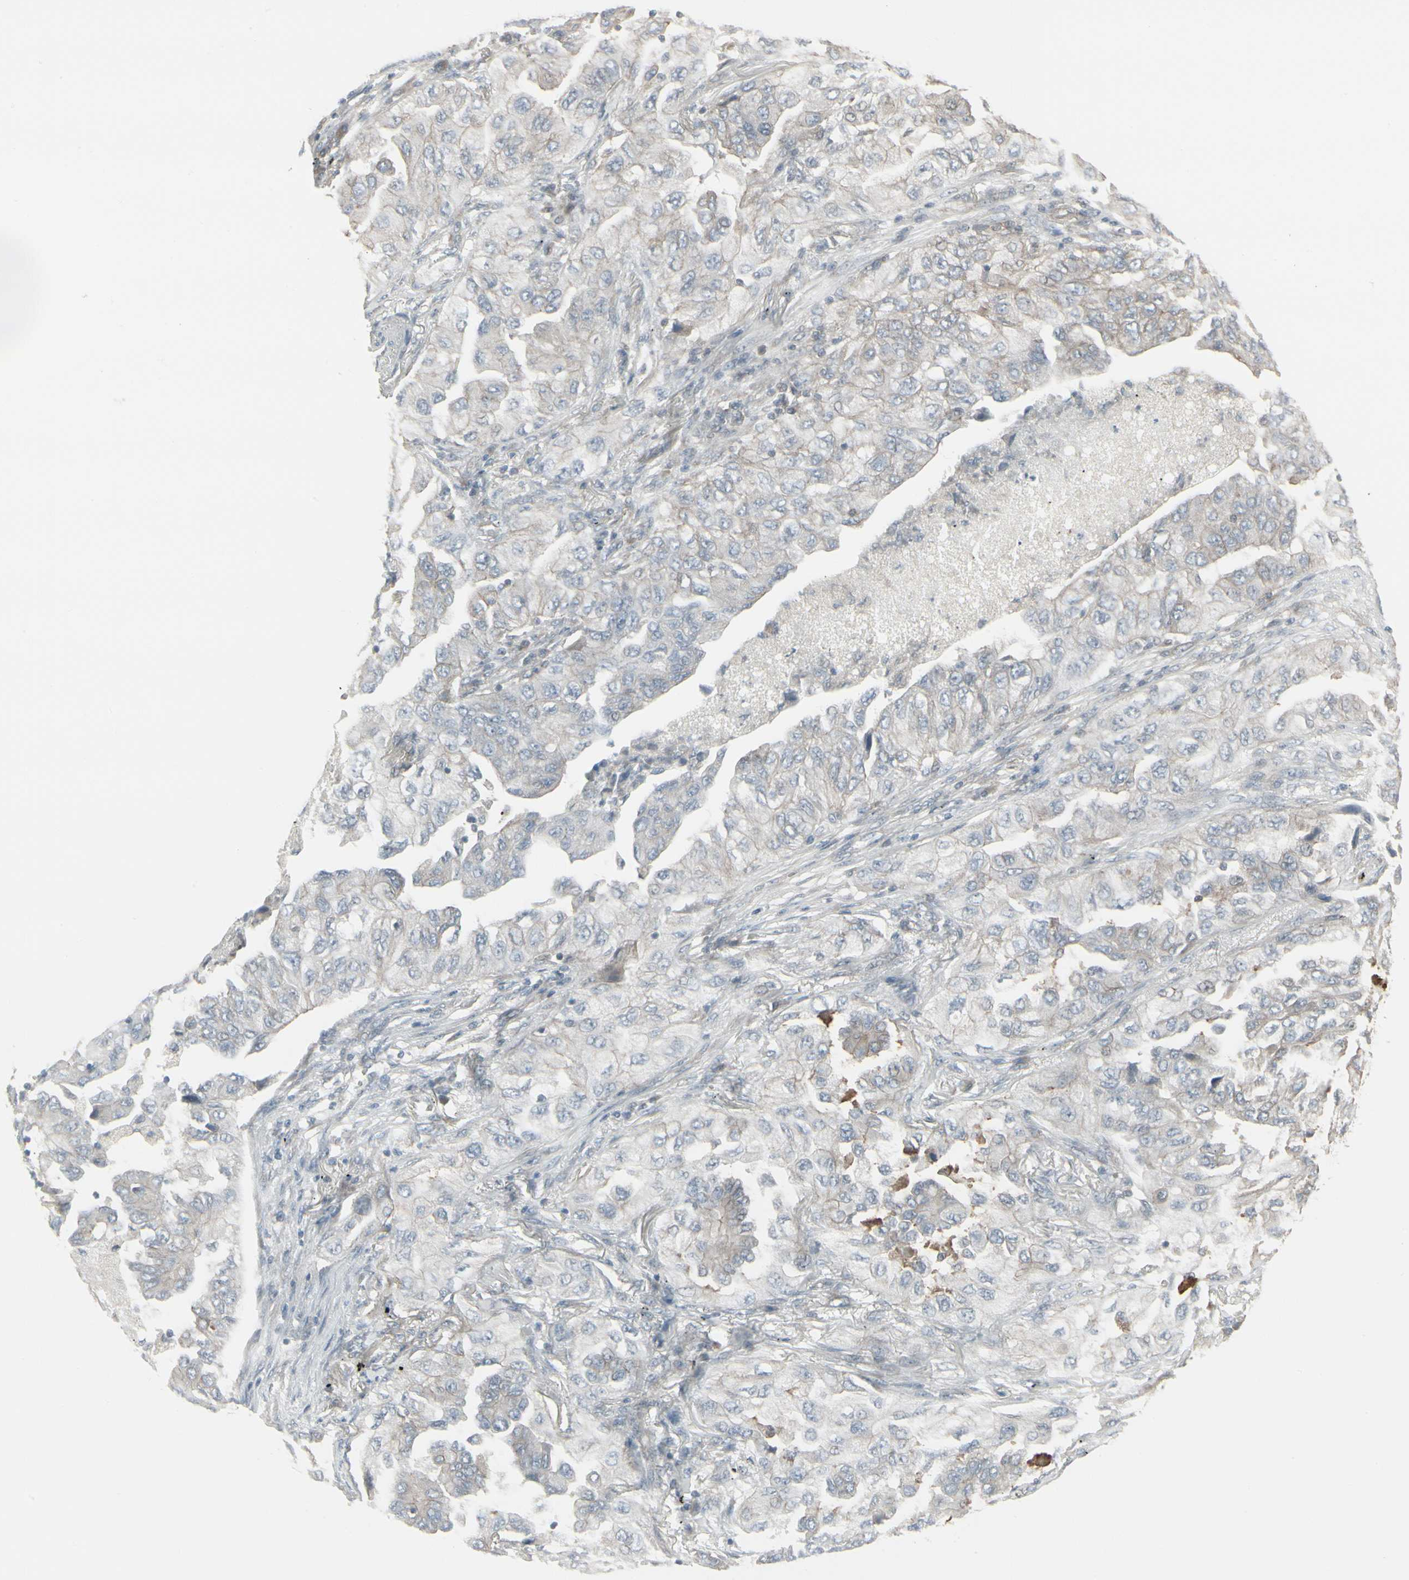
{"staining": {"intensity": "weak", "quantity": "25%-75%", "location": "cytoplasmic/membranous"}, "tissue": "lung cancer", "cell_type": "Tumor cells", "image_type": "cancer", "snomed": [{"axis": "morphology", "description": "Adenocarcinoma, NOS"}, {"axis": "topography", "description": "Lung"}], "caption": "Protein analysis of lung cancer (adenocarcinoma) tissue displays weak cytoplasmic/membranous expression in approximately 25%-75% of tumor cells. (IHC, brightfield microscopy, high magnification).", "gene": "EPS15", "patient": {"sex": "female", "age": 65}}